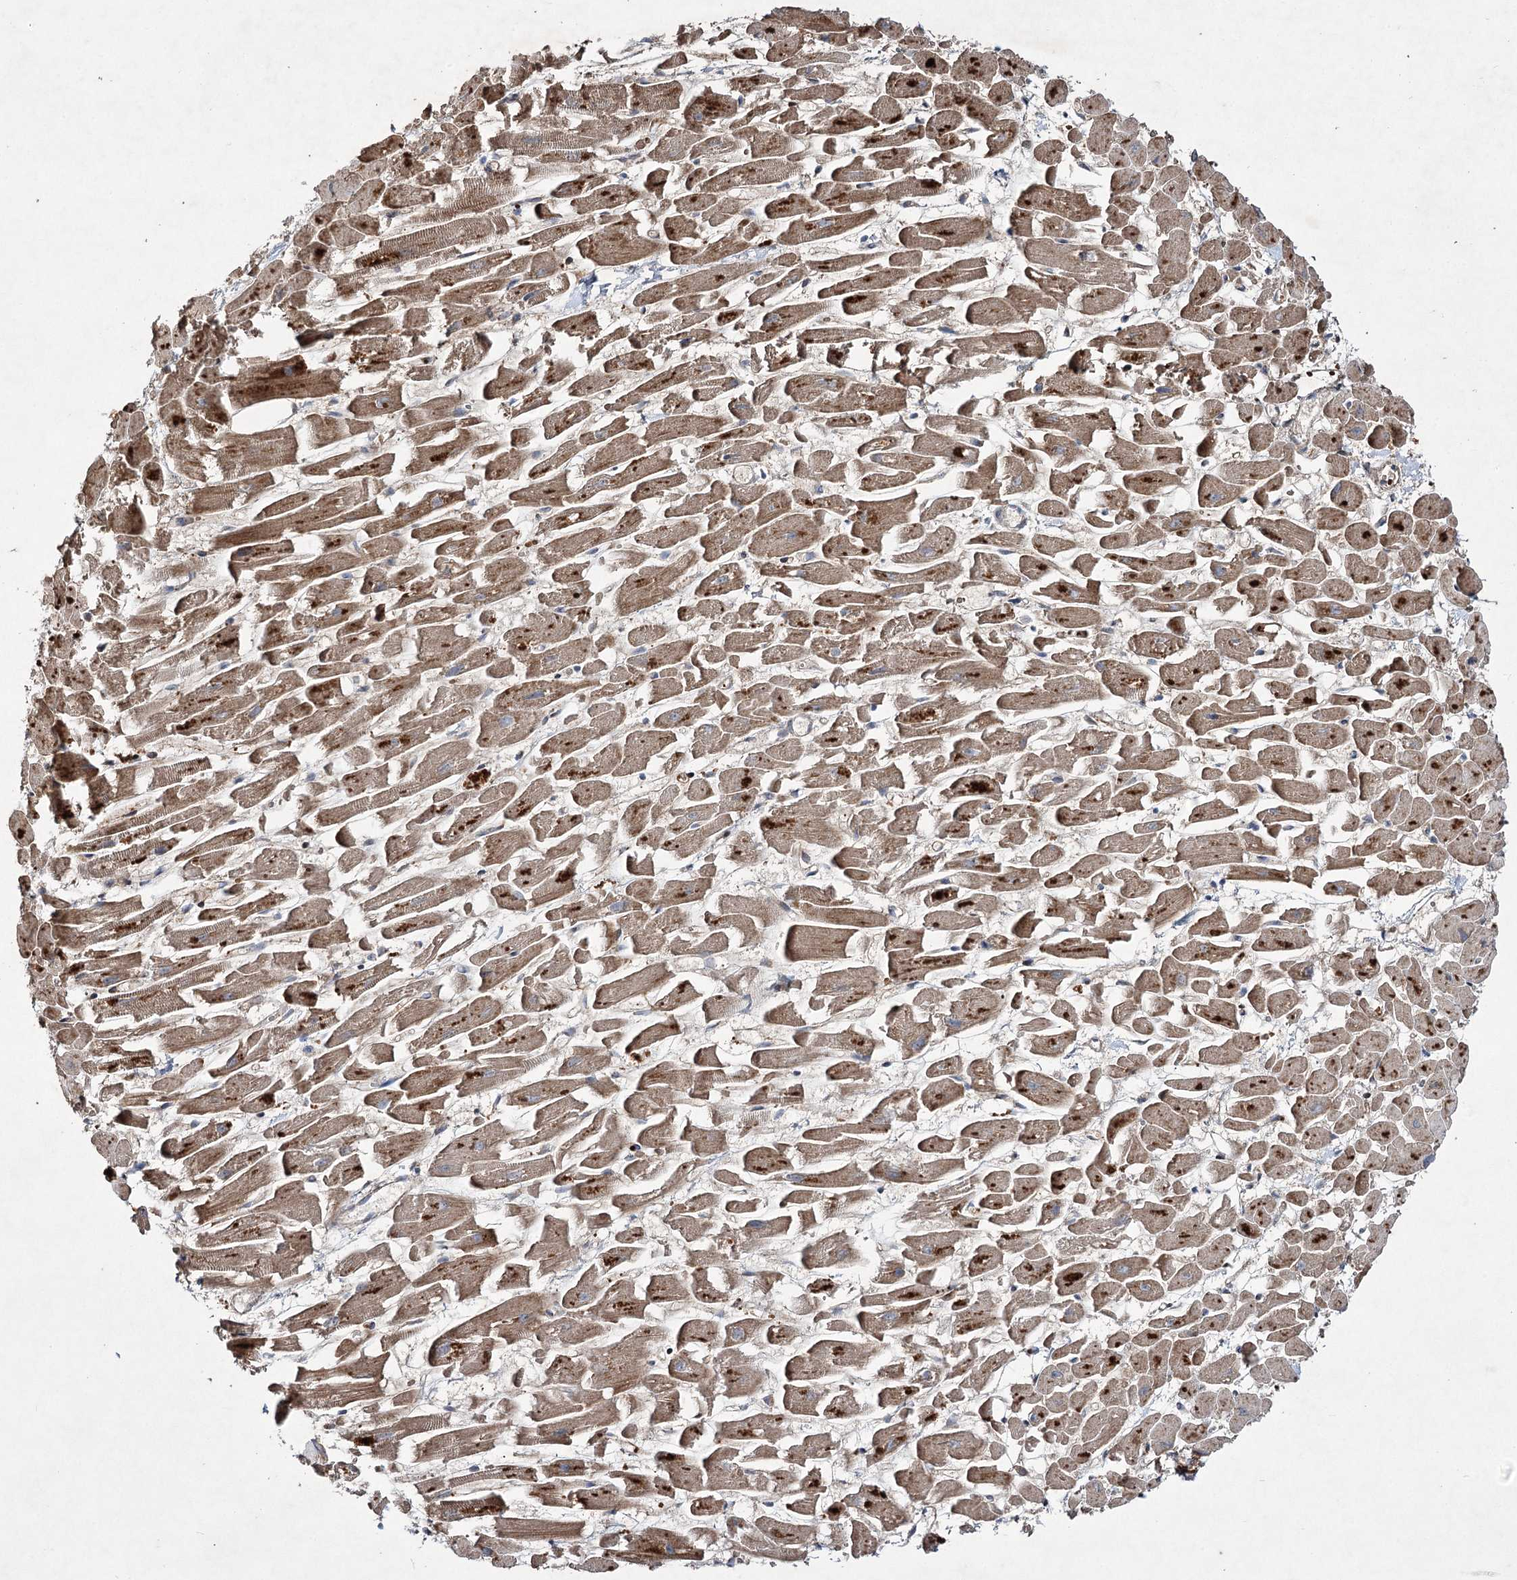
{"staining": {"intensity": "moderate", "quantity": ">75%", "location": "cytoplasmic/membranous"}, "tissue": "heart muscle", "cell_type": "Cardiomyocytes", "image_type": "normal", "snomed": [{"axis": "morphology", "description": "Normal tissue, NOS"}, {"axis": "topography", "description": "Heart"}], "caption": "Protein expression by immunohistochemistry (IHC) demonstrates moderate cytoplasmic/membranous expression in about >75% of cardiomyocytes in normal heart muscle.", "gene": "SERINC5", "patient": {"sex": "female", "age": 64}}